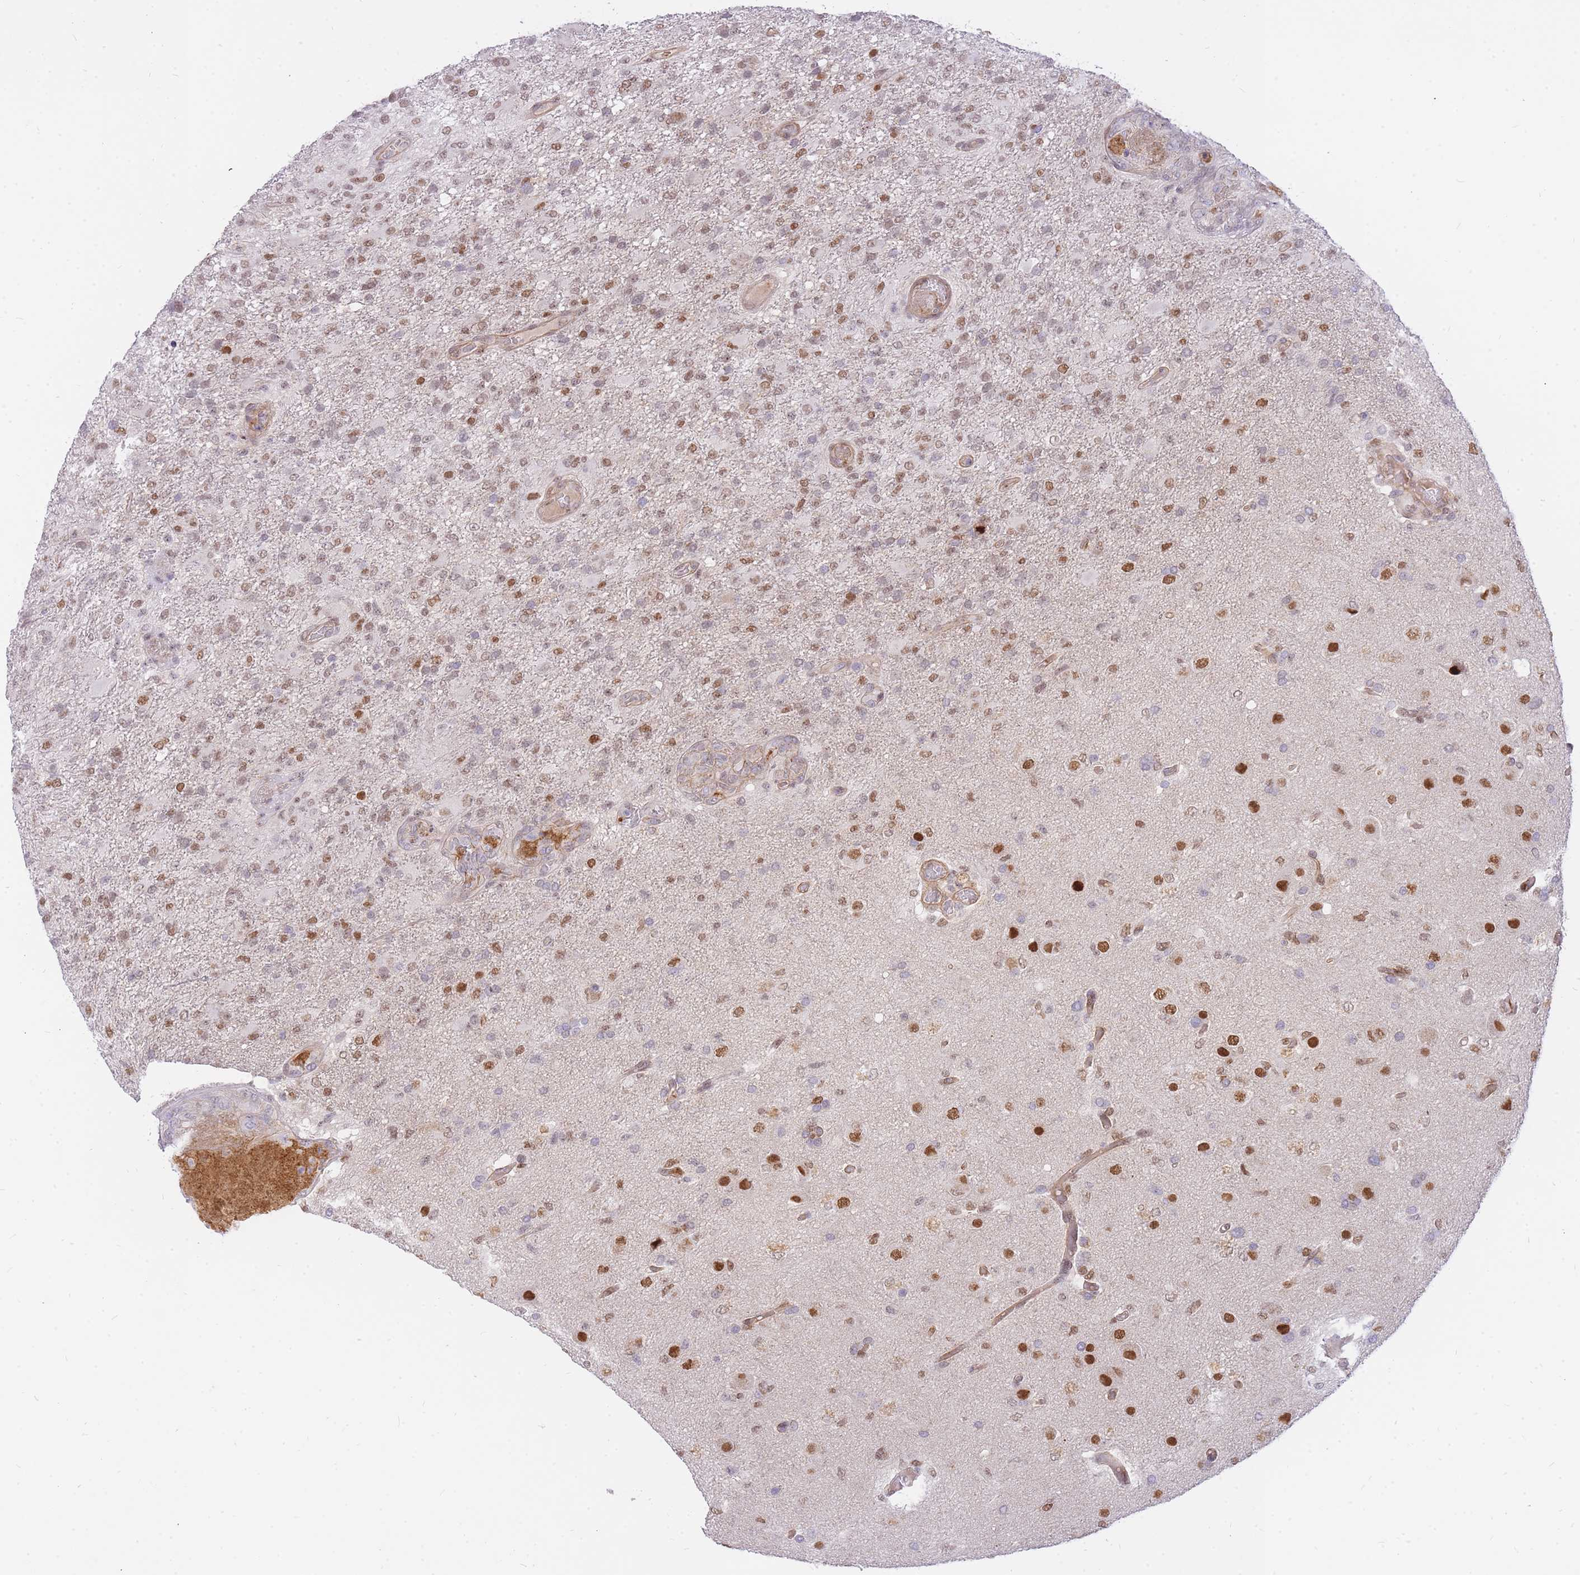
{"staining": {"intensity": "moderate", "quantity": "25%-75%", "location": "nuclear"}, "tissue": "glioma", "cell_type": "Tumor cells", "image_type": "cancer", "snomed": [{"axis": "morphology", "description": "Glioma, malignant, High grade"}, {"axis": "topography", "description": "Brain"}], "caption": "Immunohistochemistry image of neoplastic tissue: human glioma stained using immunohistochemistry (IHC) displays medium levels of moderate protein expression localized specifically in the nuclear of tumor cells, appearing as a nuclear brown color.", "gene": "TLE2", "patient": {"sex": "female", "age": 74}}